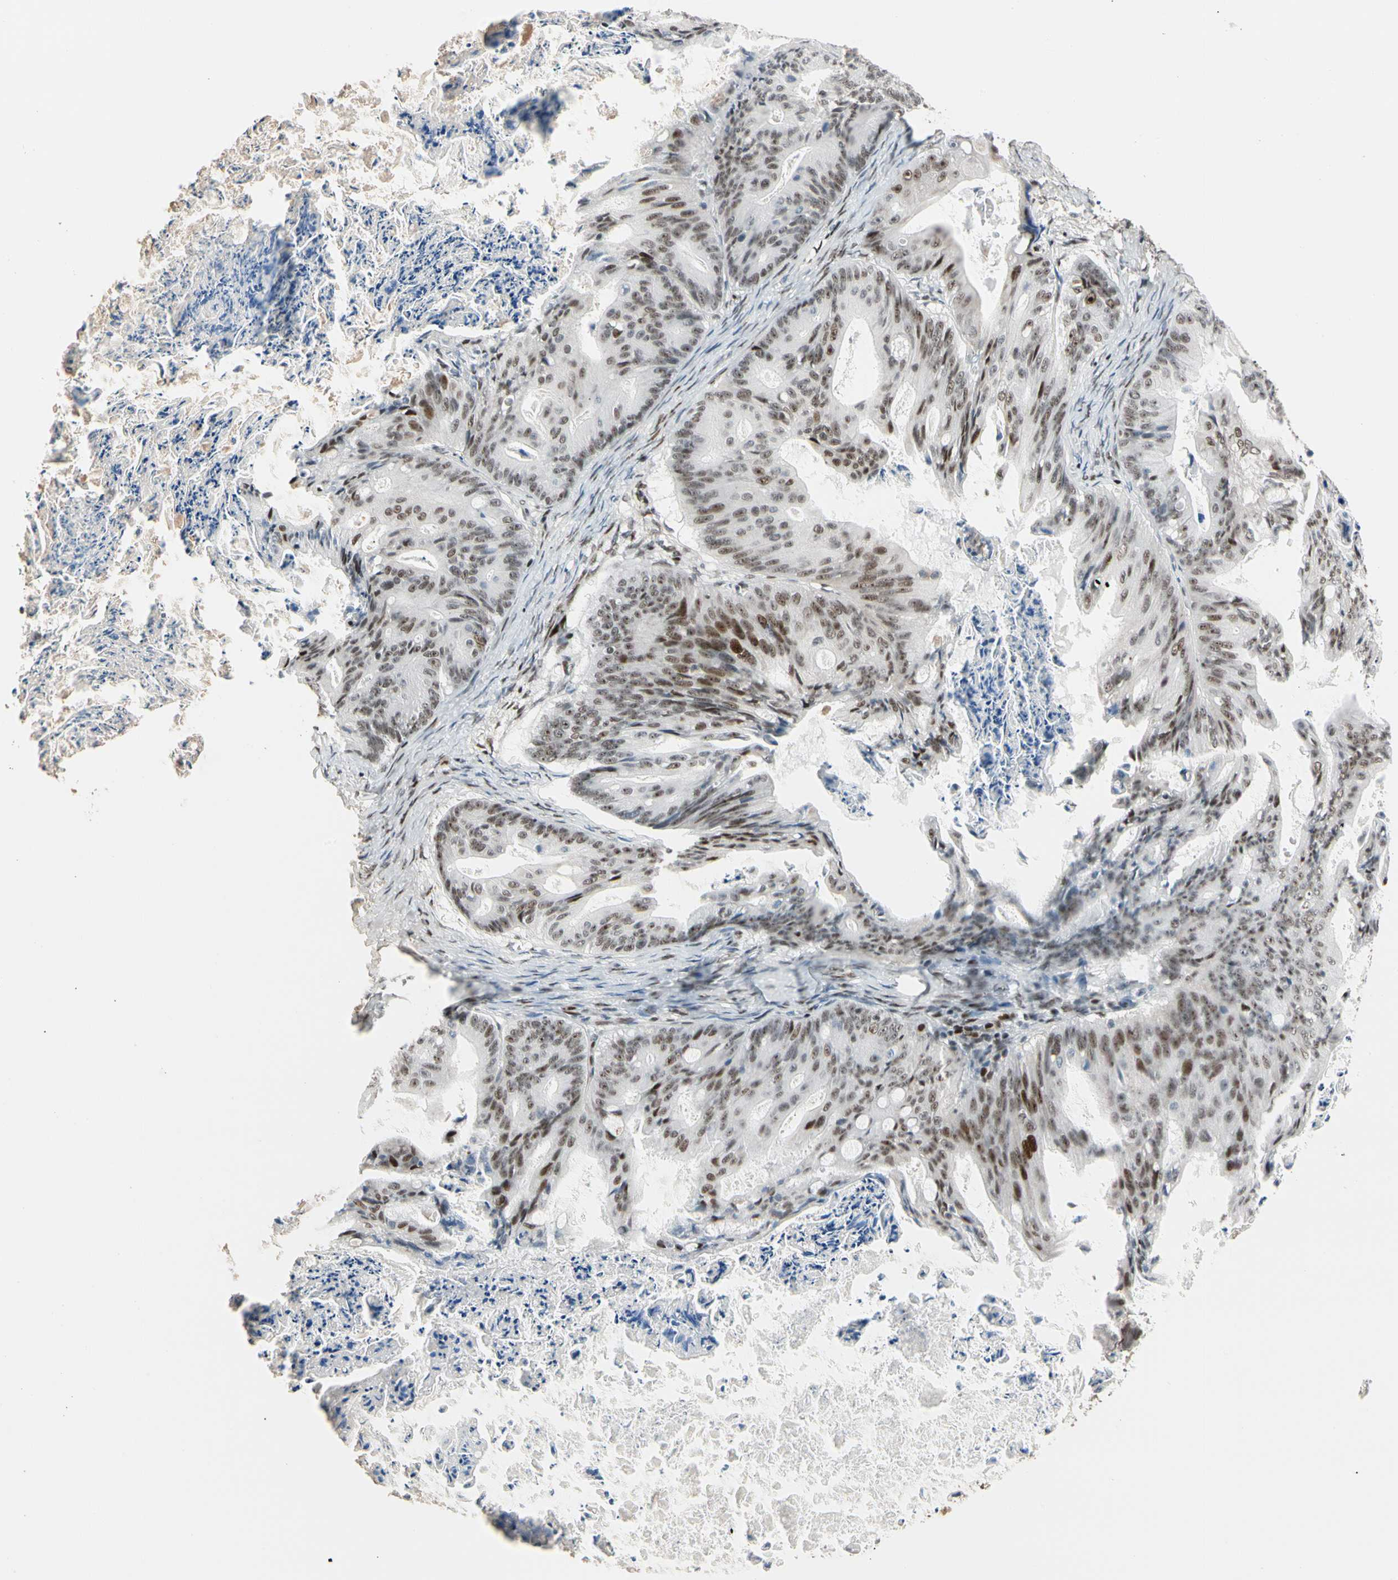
{"staining": {"intensity": "weak", "quantity": "25%-75%", "location": "nuclear"}, "tissue": "ovarian cancer", "cell_type": "Tumor cells", "image_type": "cancer", "snomed": [{"axis": "morphology", "description": "Cystadenocarcinoma, mucinous, NOS"}, {"axis": "topography", "description": "Ovary"}], "caption": "Immunohistochemical staining of human ovarian cancer reveals low levels of weak nuclear positivity in about 25%-75% of tumor cells. (DAB IHC with brightfield microscopy, high magnification).", "gene": "FOXO3", "patient": {"sex": "female", "age": 37}}